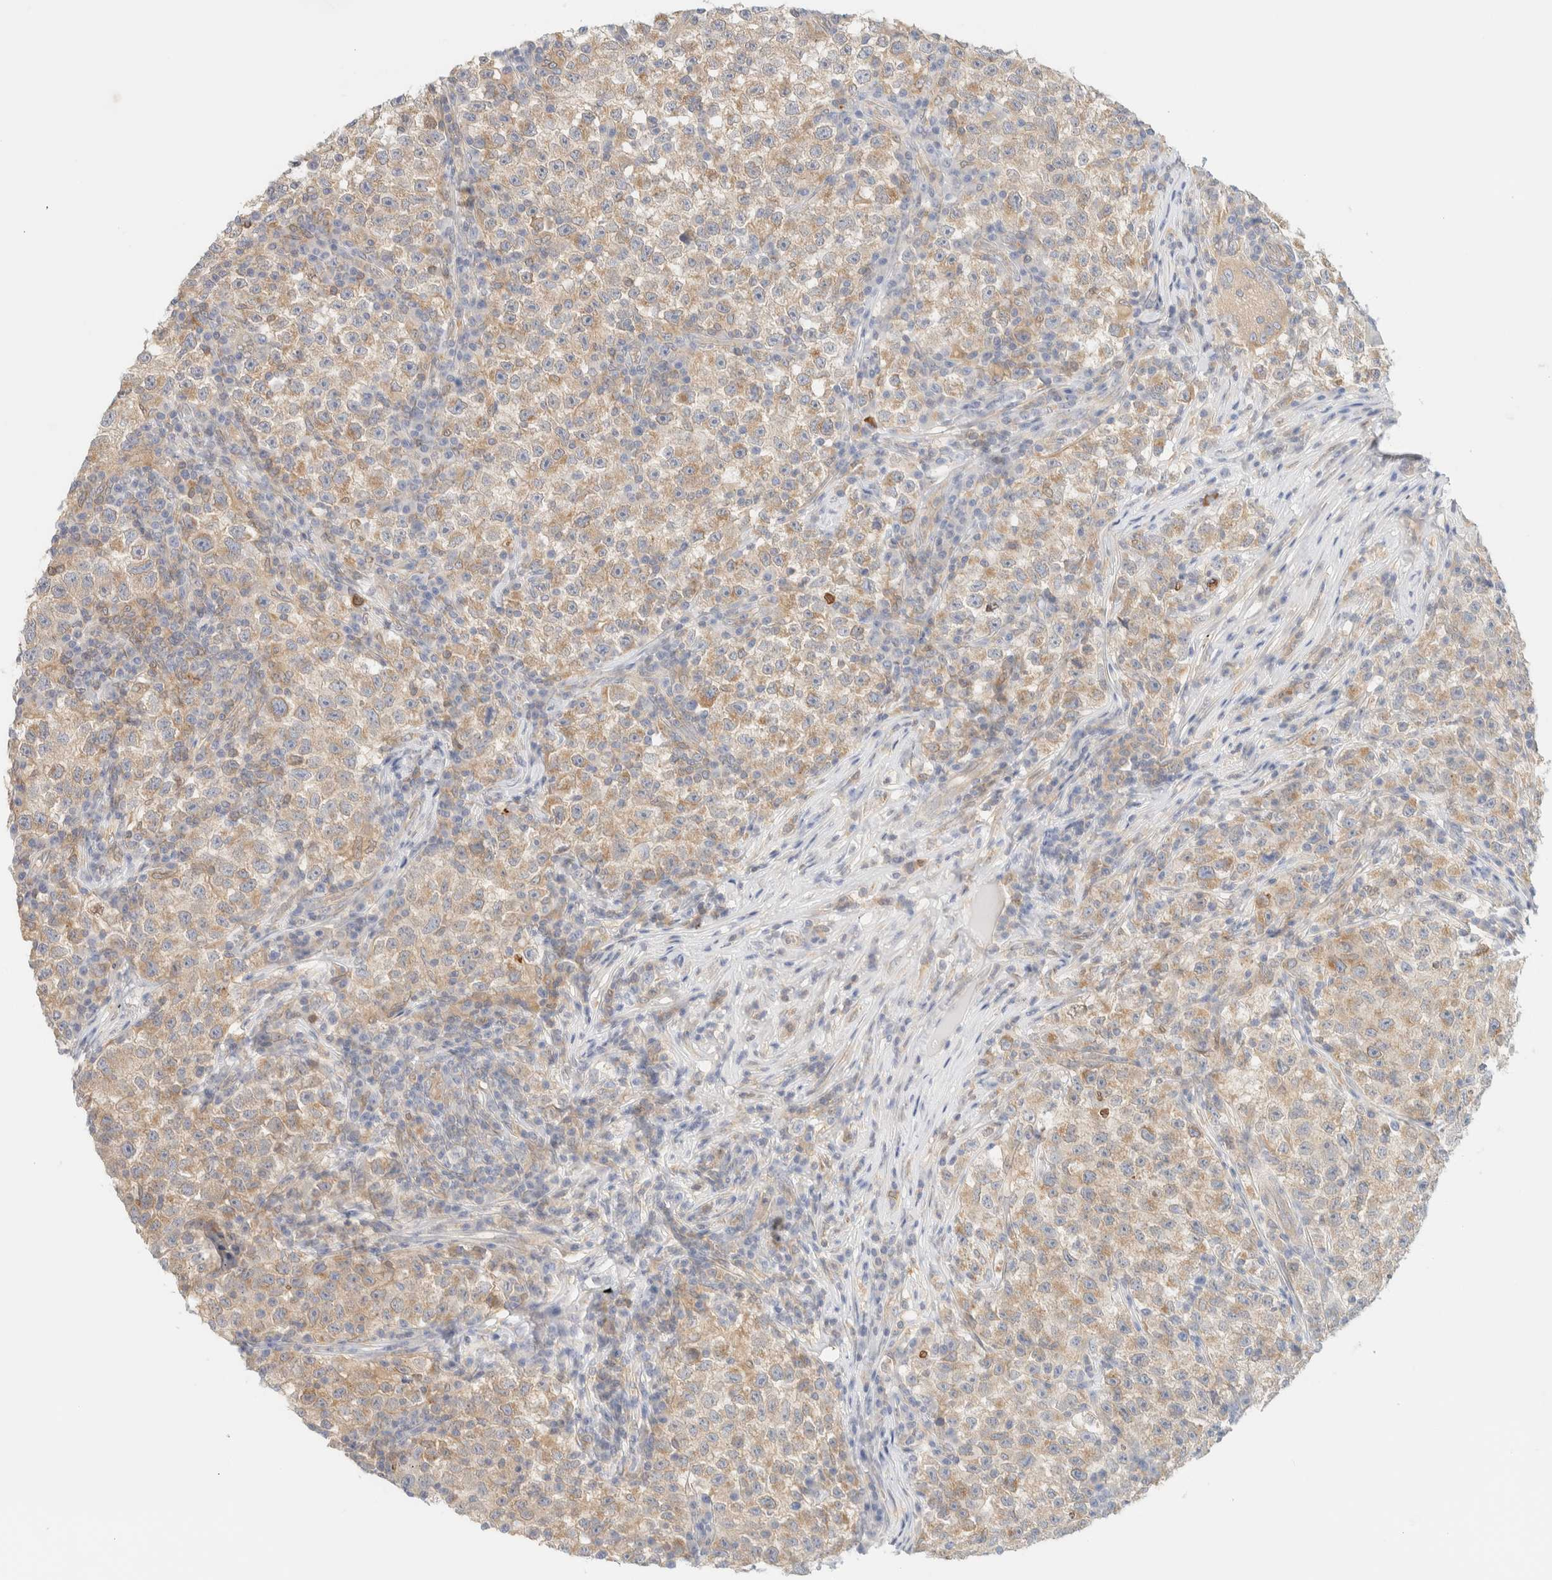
{"staining": {"intensity": "weak", "quantity": ">75%", "location": "cytoplasmic/membranous"}, "tissue": "testis cancer", "cell_type": "Tumor cells", "image_type": "cancer", "snomed": [{"axis": "morphology", "description": "Seminoma, NOS"}, {"axis": "topography", "description": "Testis"}], "caption": "Testis seminoma tissue exhibits weak cytoplasmic/membranous expression in about >75% of tumor cells, visualized by immunohistochemistry. (Stains: DAB (3,3'-diaminobenzidine) in brown, nuclei in blue, Microscopy: brightfield microscopy at high magnification).", "gene": "NT5C", "patient": {"sex": "male", "age": 22}}